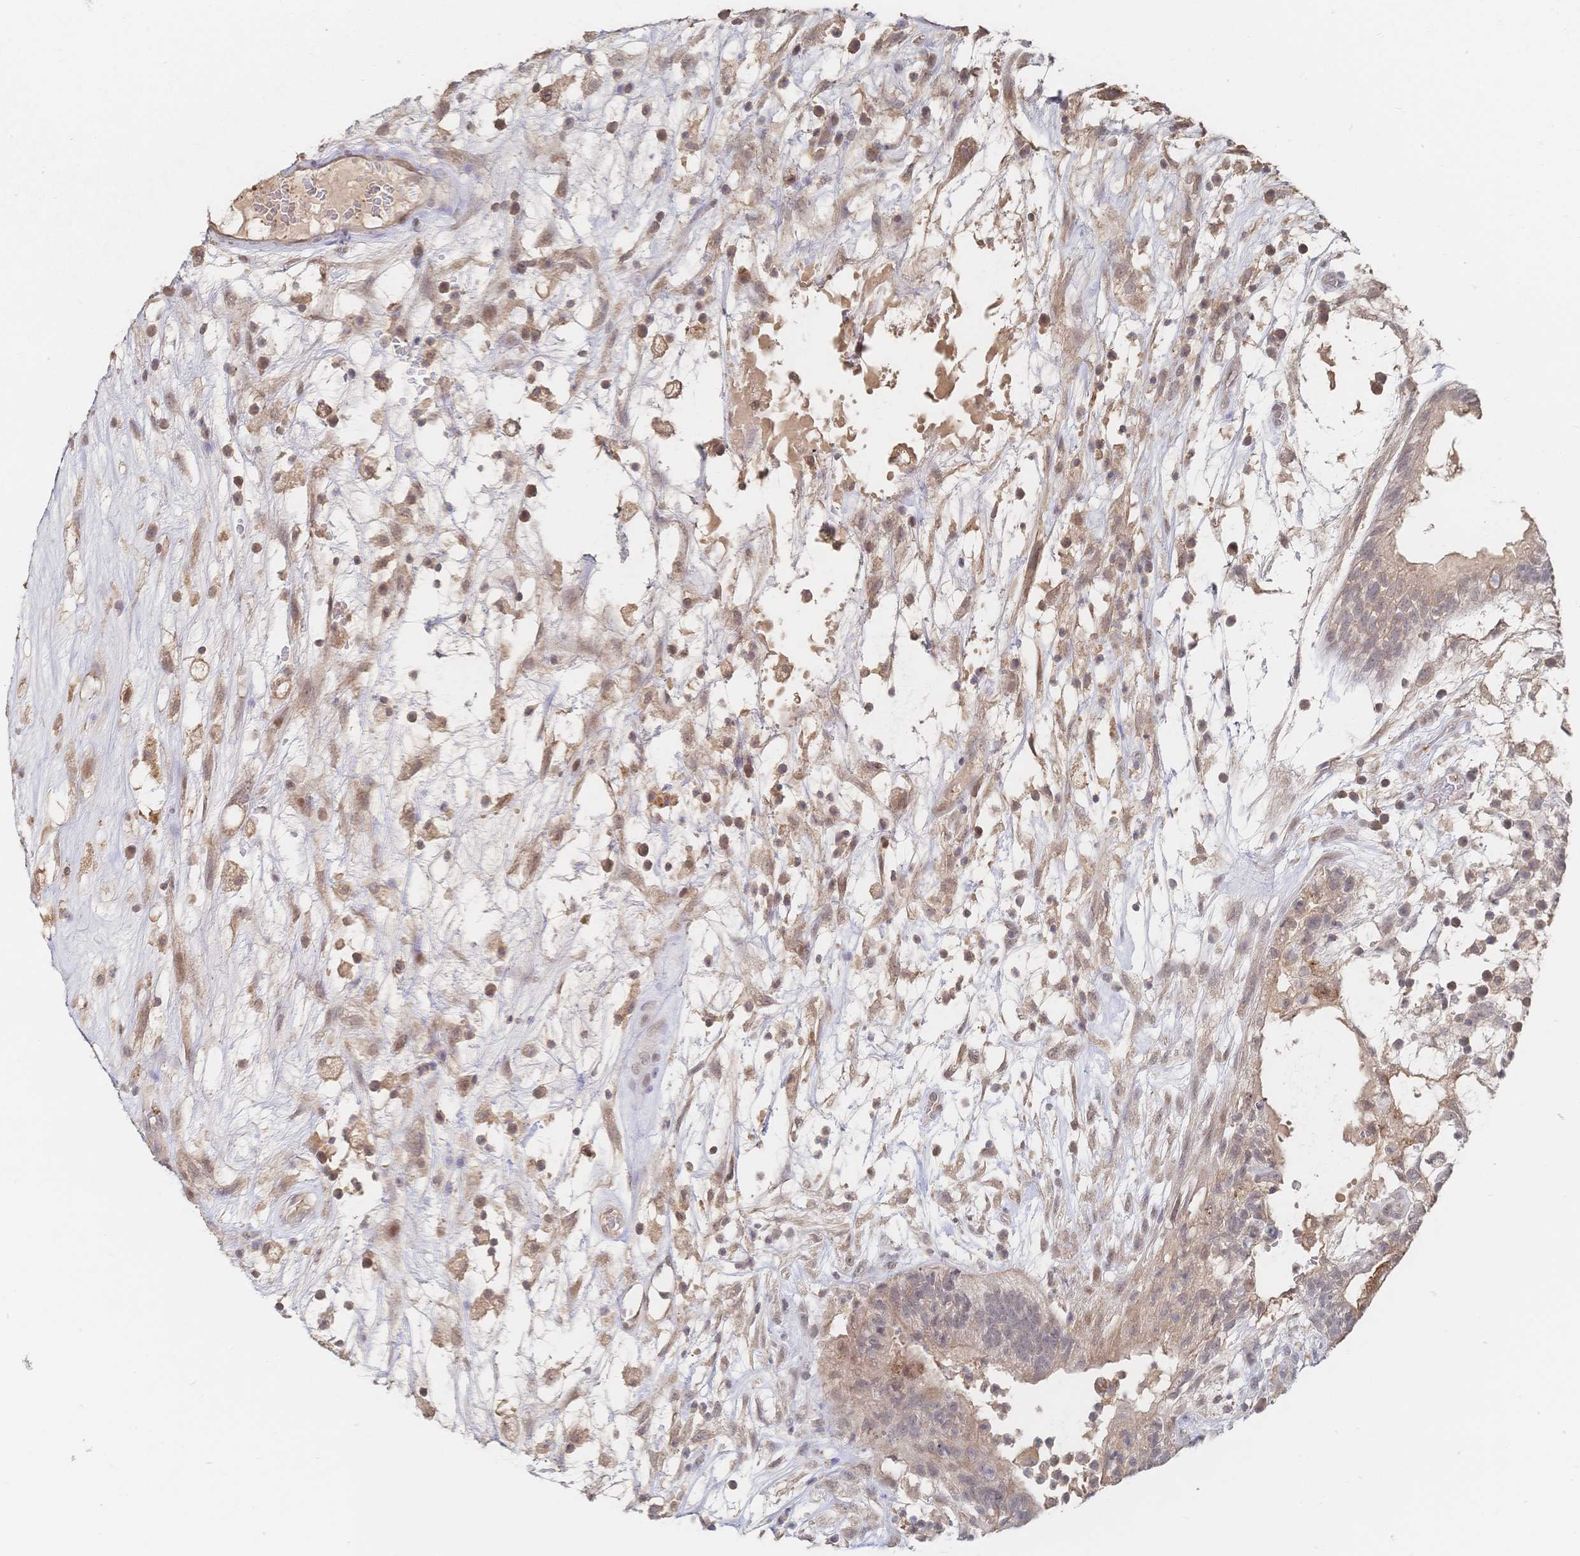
{"staining": {"intensity": "weak", "quantity": "25%-75%", "location": "cytoplasmic/membranous"}, "tissue": "testis cancer", "cell_type": "Tumor cells", "image_type": "cancer", "snomed": [{"axis": "morphology", "description": "Normal tissue, NOS"}, {"axis": "morphology", "description": "Carcinoma, Embryonal, NOS"}, {"axis": "topography", "description": "Testis"}], "caption": "A photomicrograph showing weak cytoplasmic/membranous expression in about 25%-75% of tumor cells in testis cancer, as visualized by brown immunohistochemical staining.", "gene": "LRP5", "patient": {"sex": "male", "age": 32}}